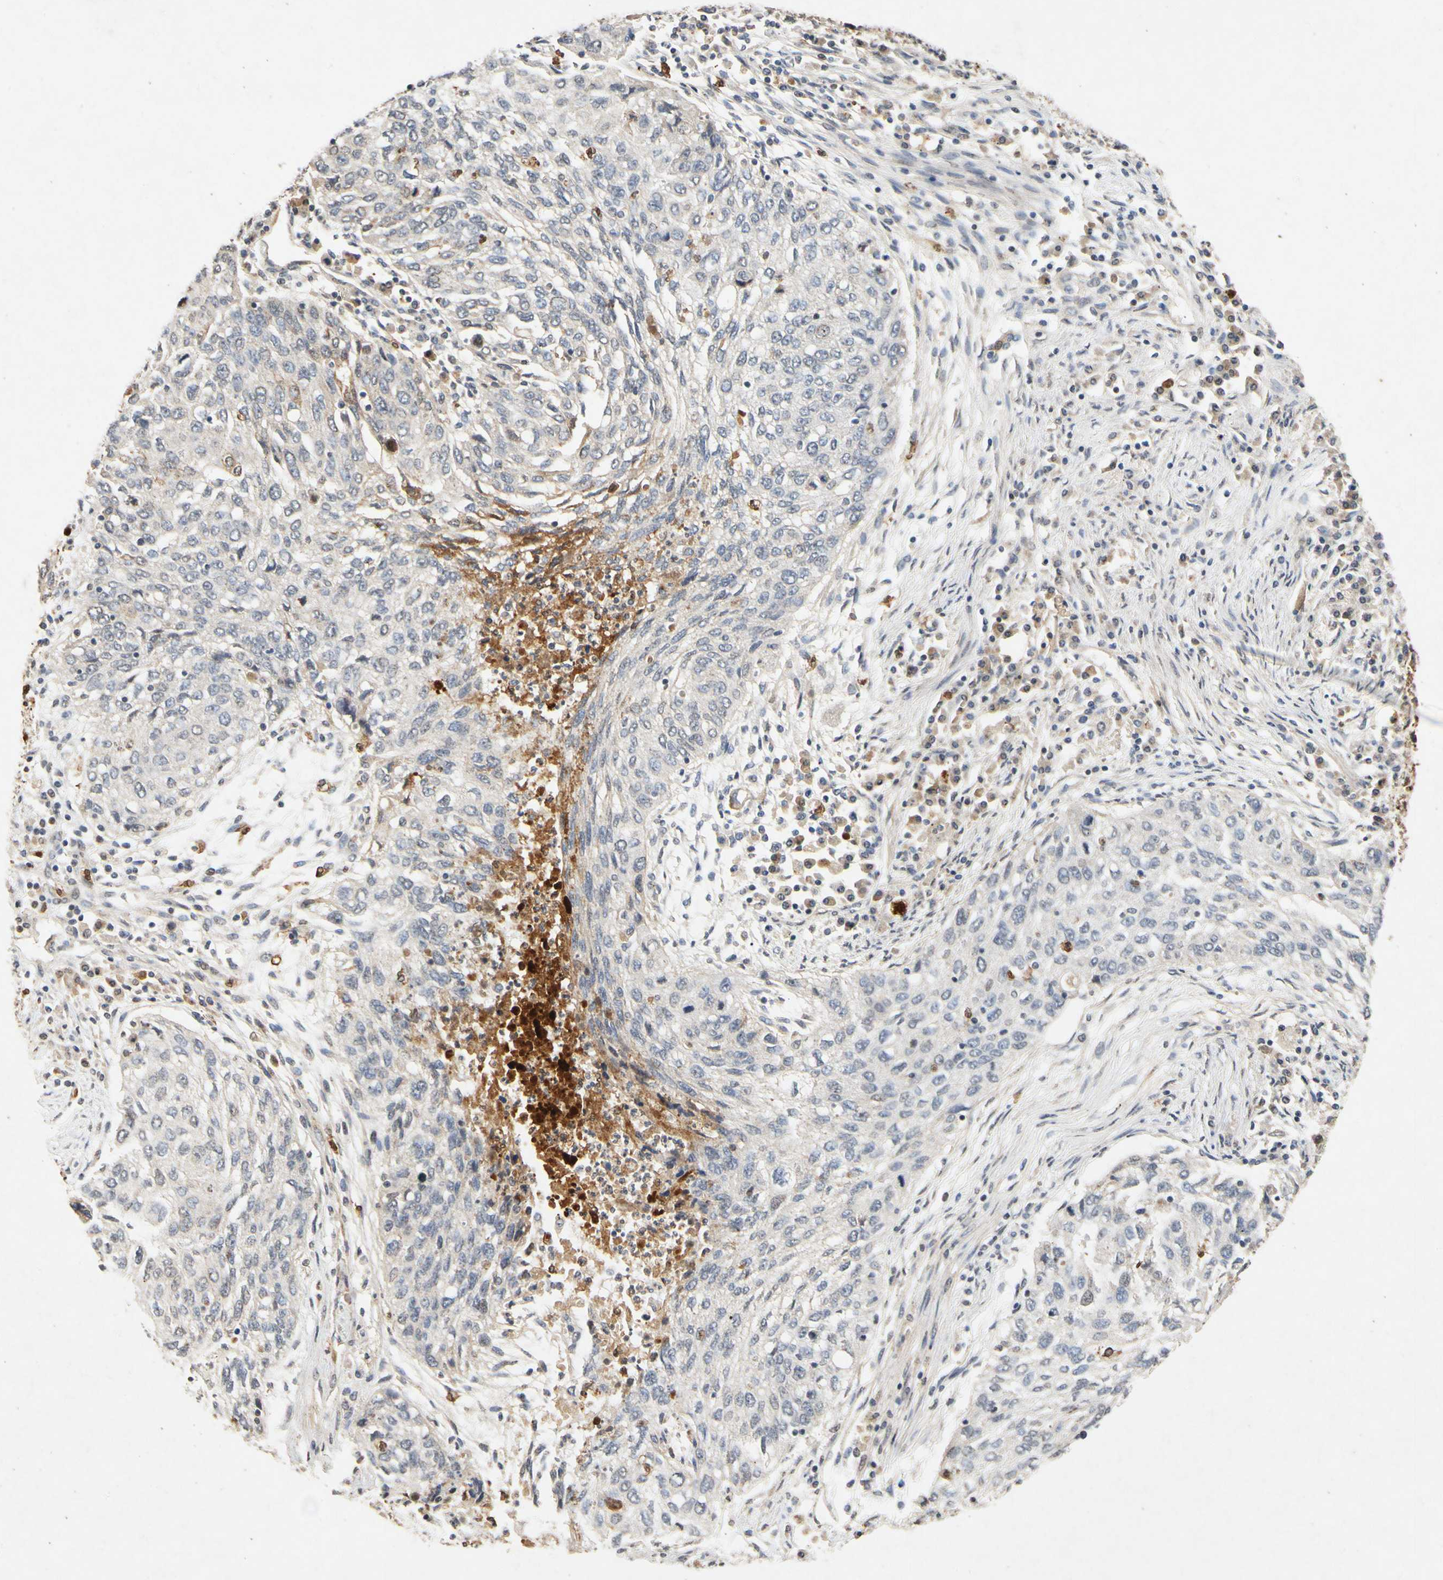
{"staining": {"intensity": "weak", "quantity": "<25%", "location": "cytoplasmic/membranous"}, "tissue": "lung cancer", "cell_type": "Tumor cells", "image_type": "cancer", "snomed": [{"axis": "morphology", "description": "Squamous cell carcinoma, NOS"}, {"axis": "topography", "description": "Lung"}], "caption": "The micrograph reveals no staining of tumor cells in lung cancer.", "gene": "CP", "patient": {"sex": "female", "age": 63}}